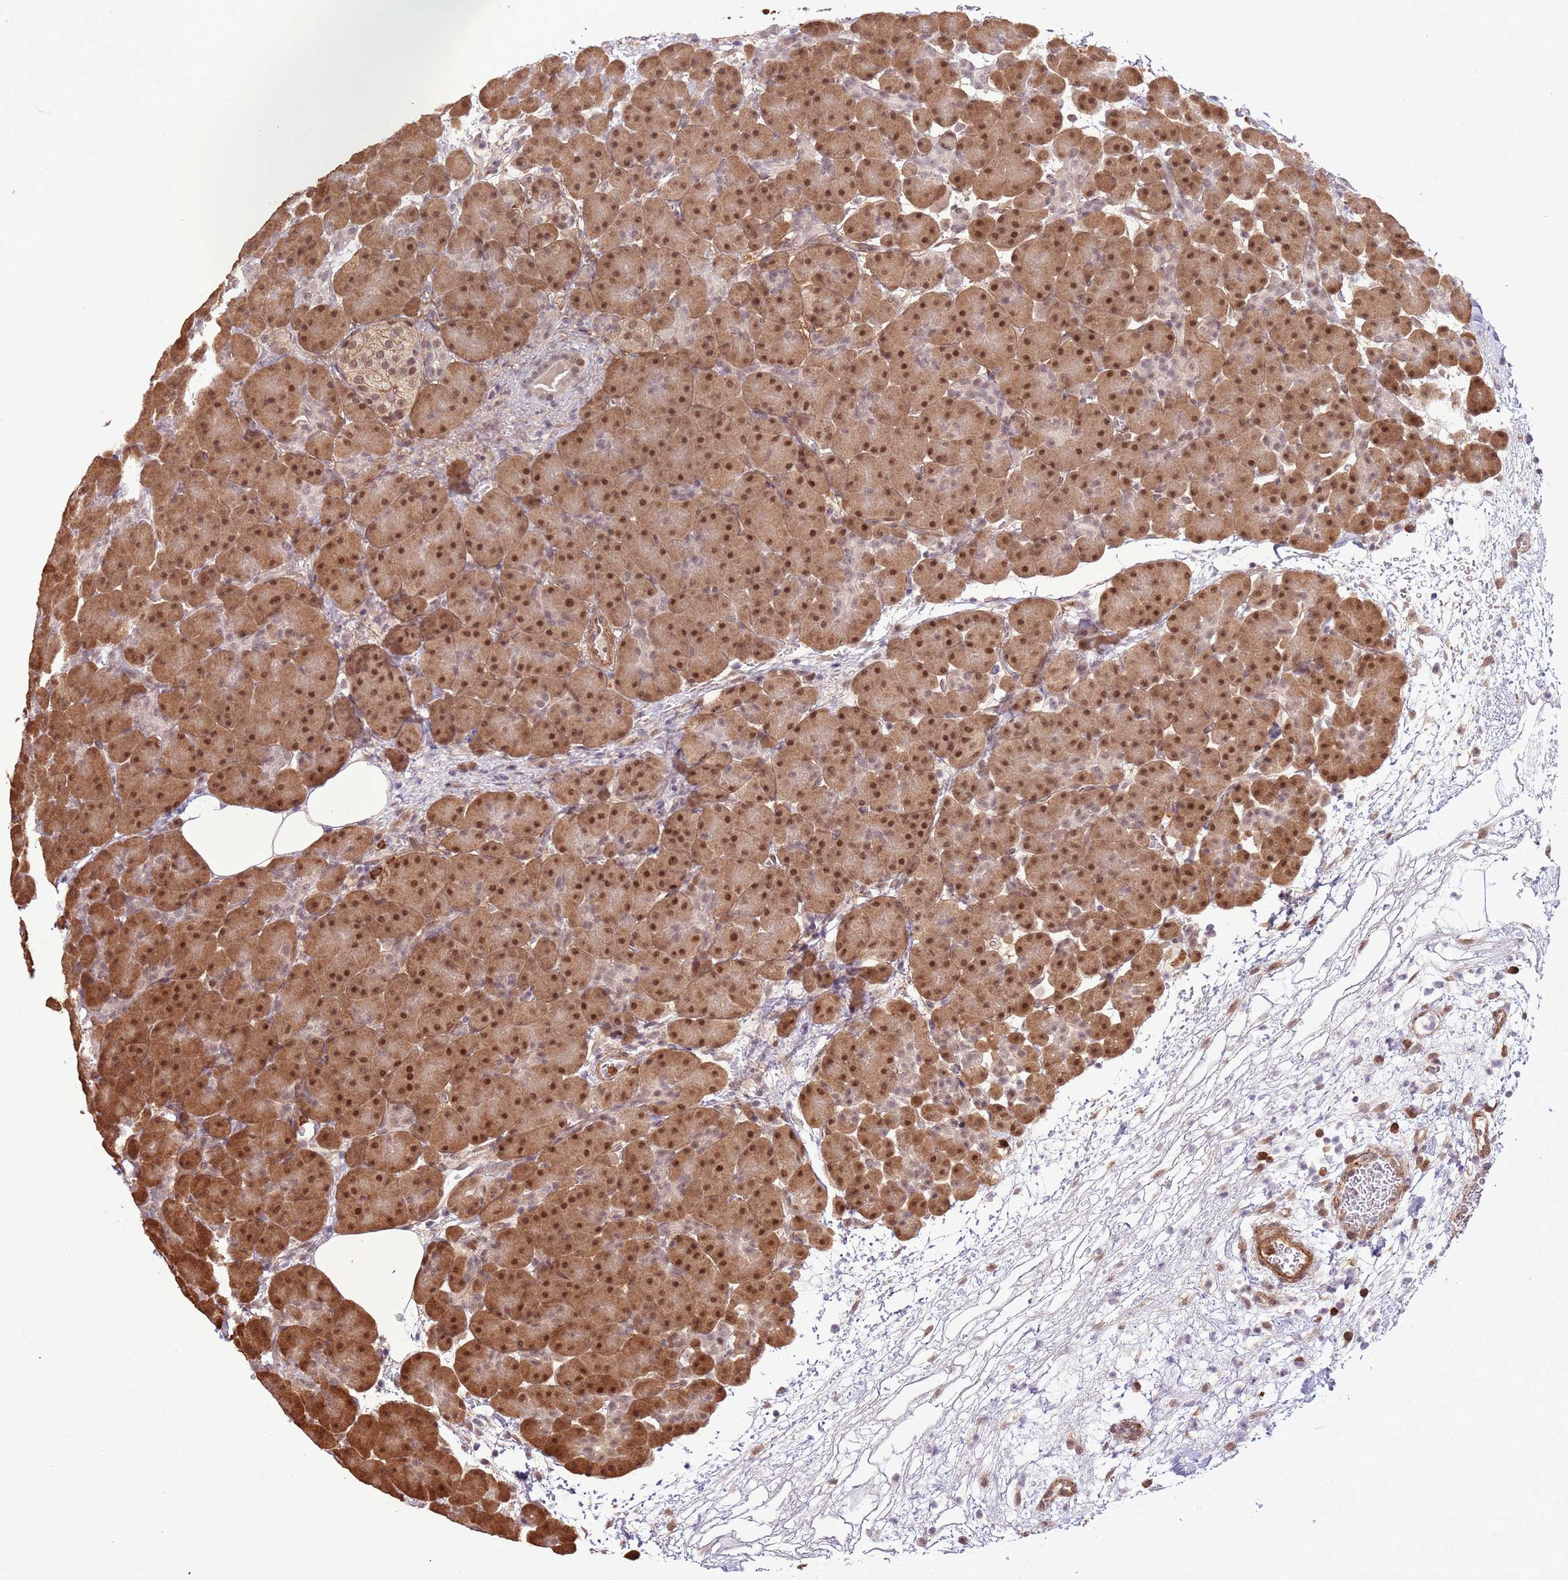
{"staining": {"intensity": "strong", "quantity": ">75%", "location": "cytoplasmic/membranous,nuclear"}, "tissue": "pancreas", "cell_type": "Exocrine glandular cells", "image_type": "normal", "snomed": [{"axis": "morphology", "description": "Normal tissue, NOS"}, {"axis": "topography", "description": "Pancreas"}], "caption": "Immunohistochemical staining of normal human pancreas demonstrates >75% levels of strong cytoplasmic/membranous,nuclear protein staining in about >75% of exocrine glandular cells.", "gene": "POLR3H", "patient": {"sex": "male", "age": 66}}